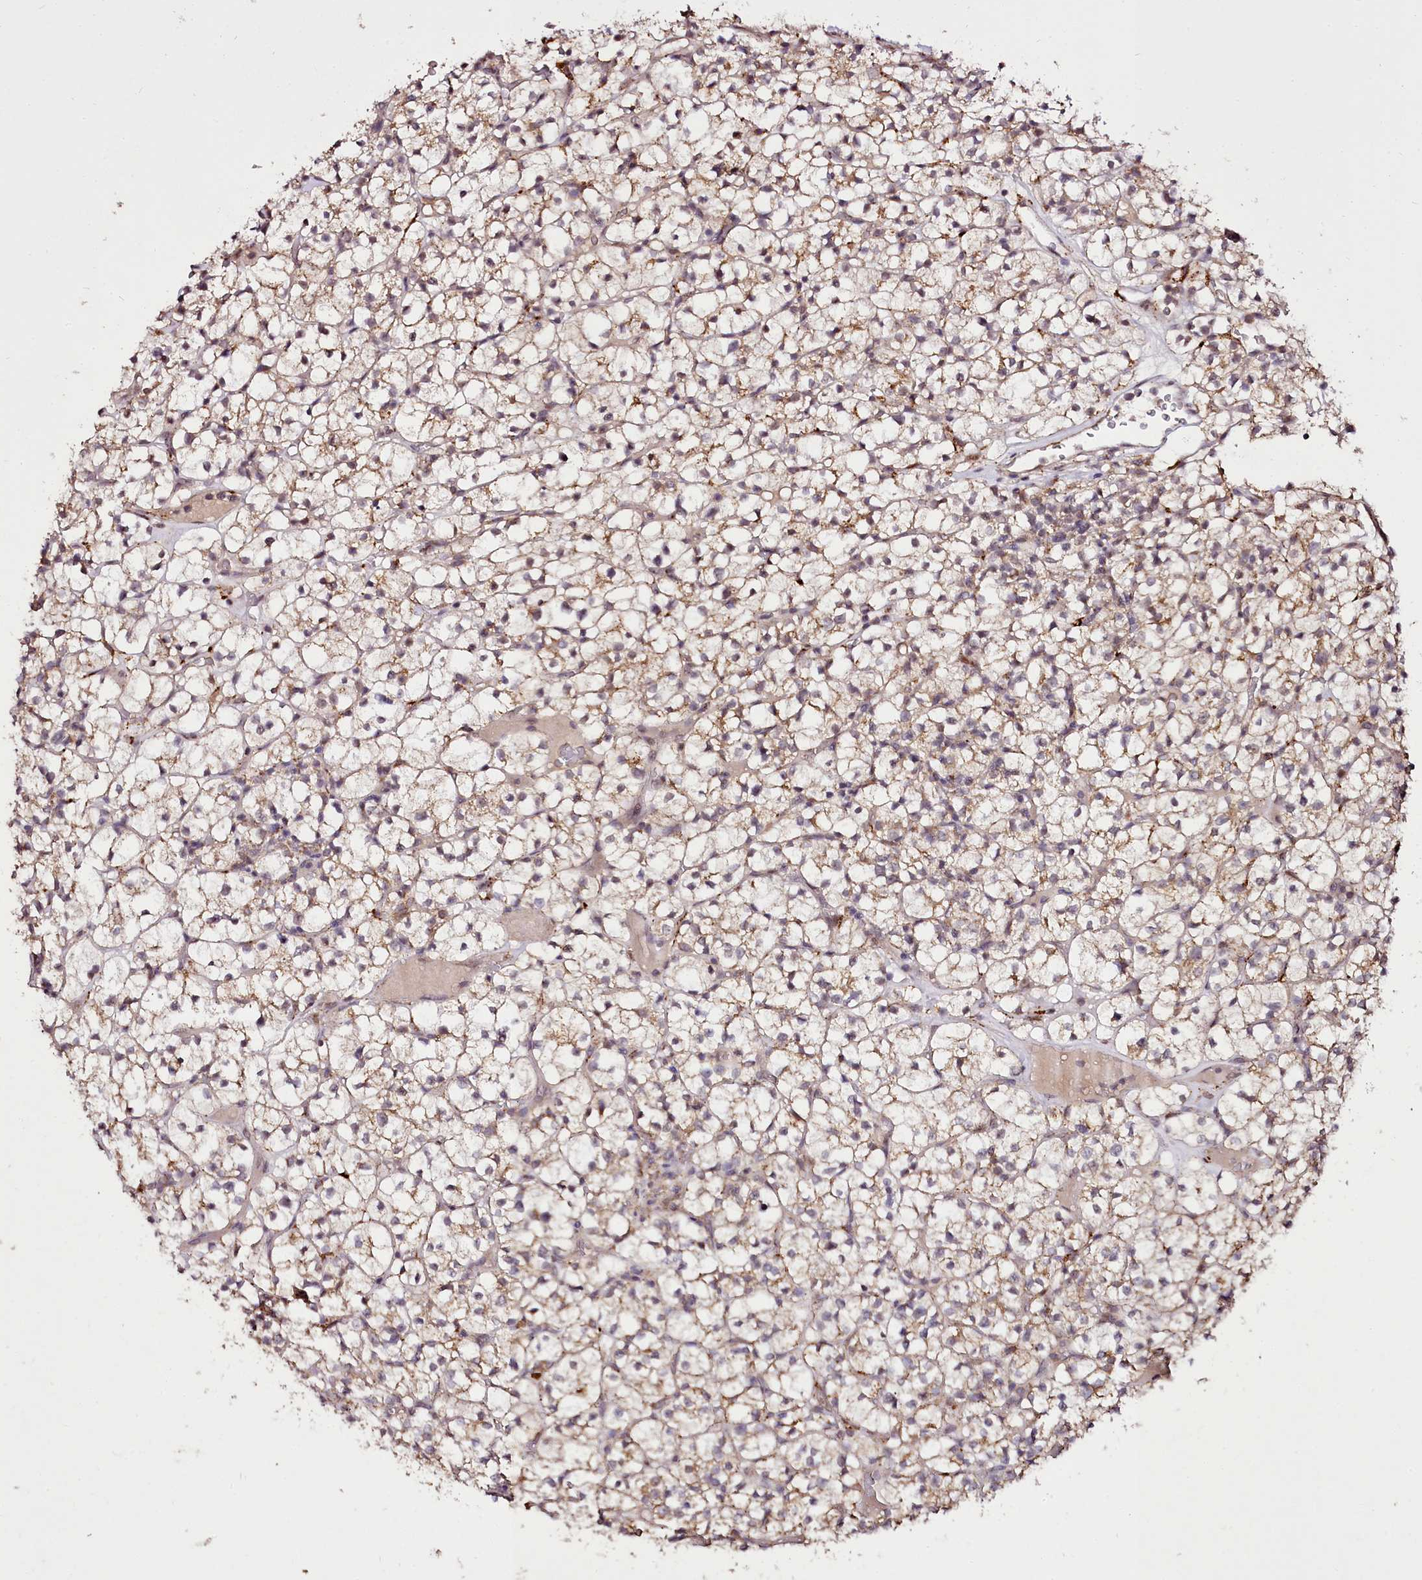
{"staining": {"intensity": "weak", "quantity": ">75%", "location": "cytoplasmic/membranous,nuclear"}, "tissue": "renal cancer", "cell_type": "Tumor cells", "image_type": "cancer", "snomed": [{"axis": "morphology", "description": "Adenocarcinoma, NOS"}, {"axis": "topography", "description": "Kidney"}], "caption": "Tumor cells display low levels of weak cytoplasmic/membranous and nuclear expression in about >75% of cells in human renal cancer (adenocarcinoma).", "gene": "EDIL3", "patient": {"sex": "female", "age": 64}}